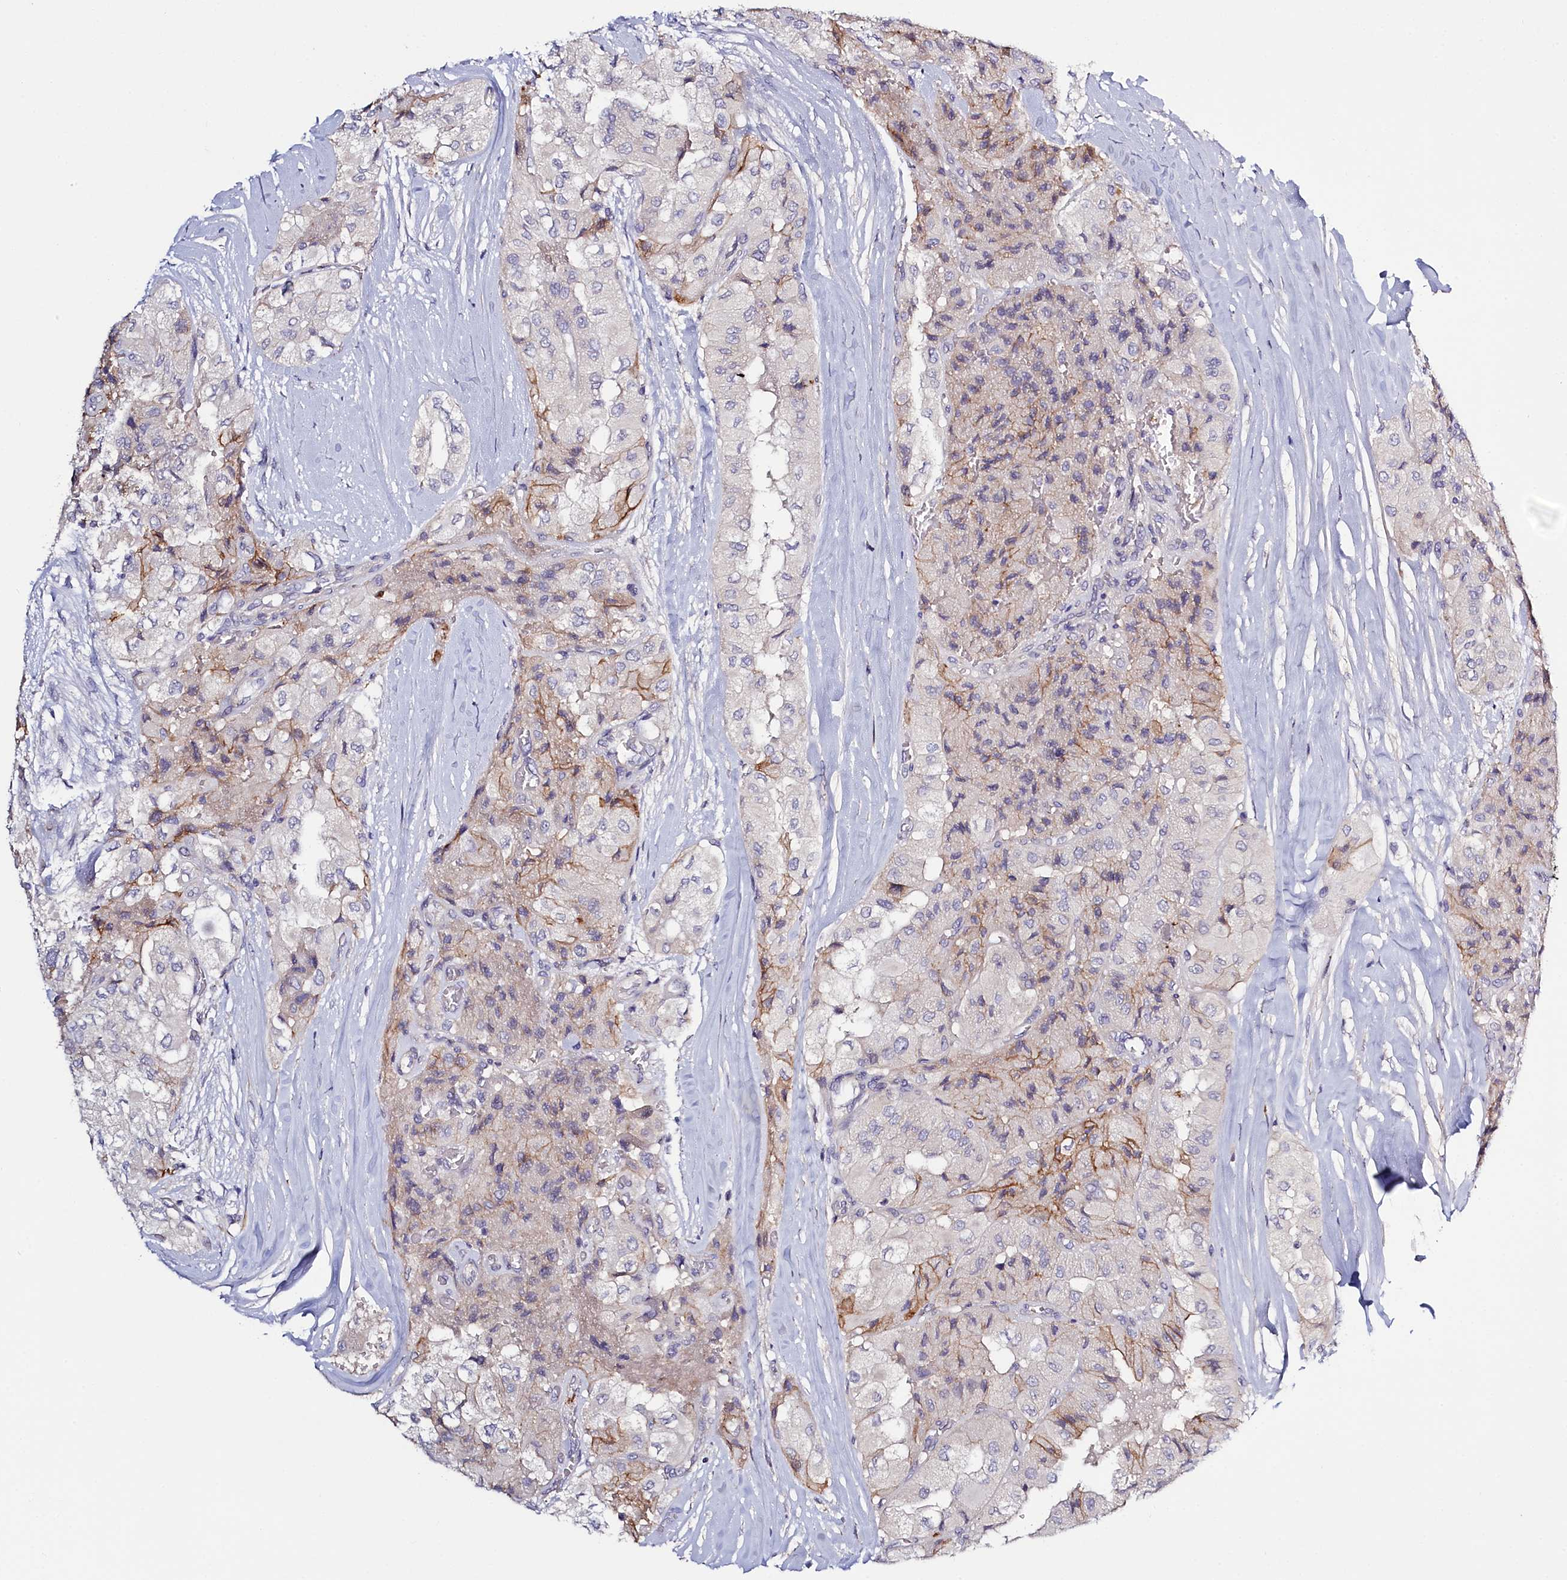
{"staining": {"intensity": "moderate", "quantity": "<25%", "location": "cytoplasmic/membranous"}, "tissue": "thyroid cancer", "cell_type": "Tumor cells", "image_type": "cancer", "snomed": [{"axis": "morphology", "description": "Papillary adenocarcinoma, NOS"}, {"axis": "topography", "description": "Thyroid gland"}], "caption": "This photomicrograph reveals IHC staining of human thyroid cancer, with low moderate cytoplasmic/membranous staining in about <25% of tumor cells.", "gene": "PDE6D", "patient": {"sex": "female", "age": 59}}